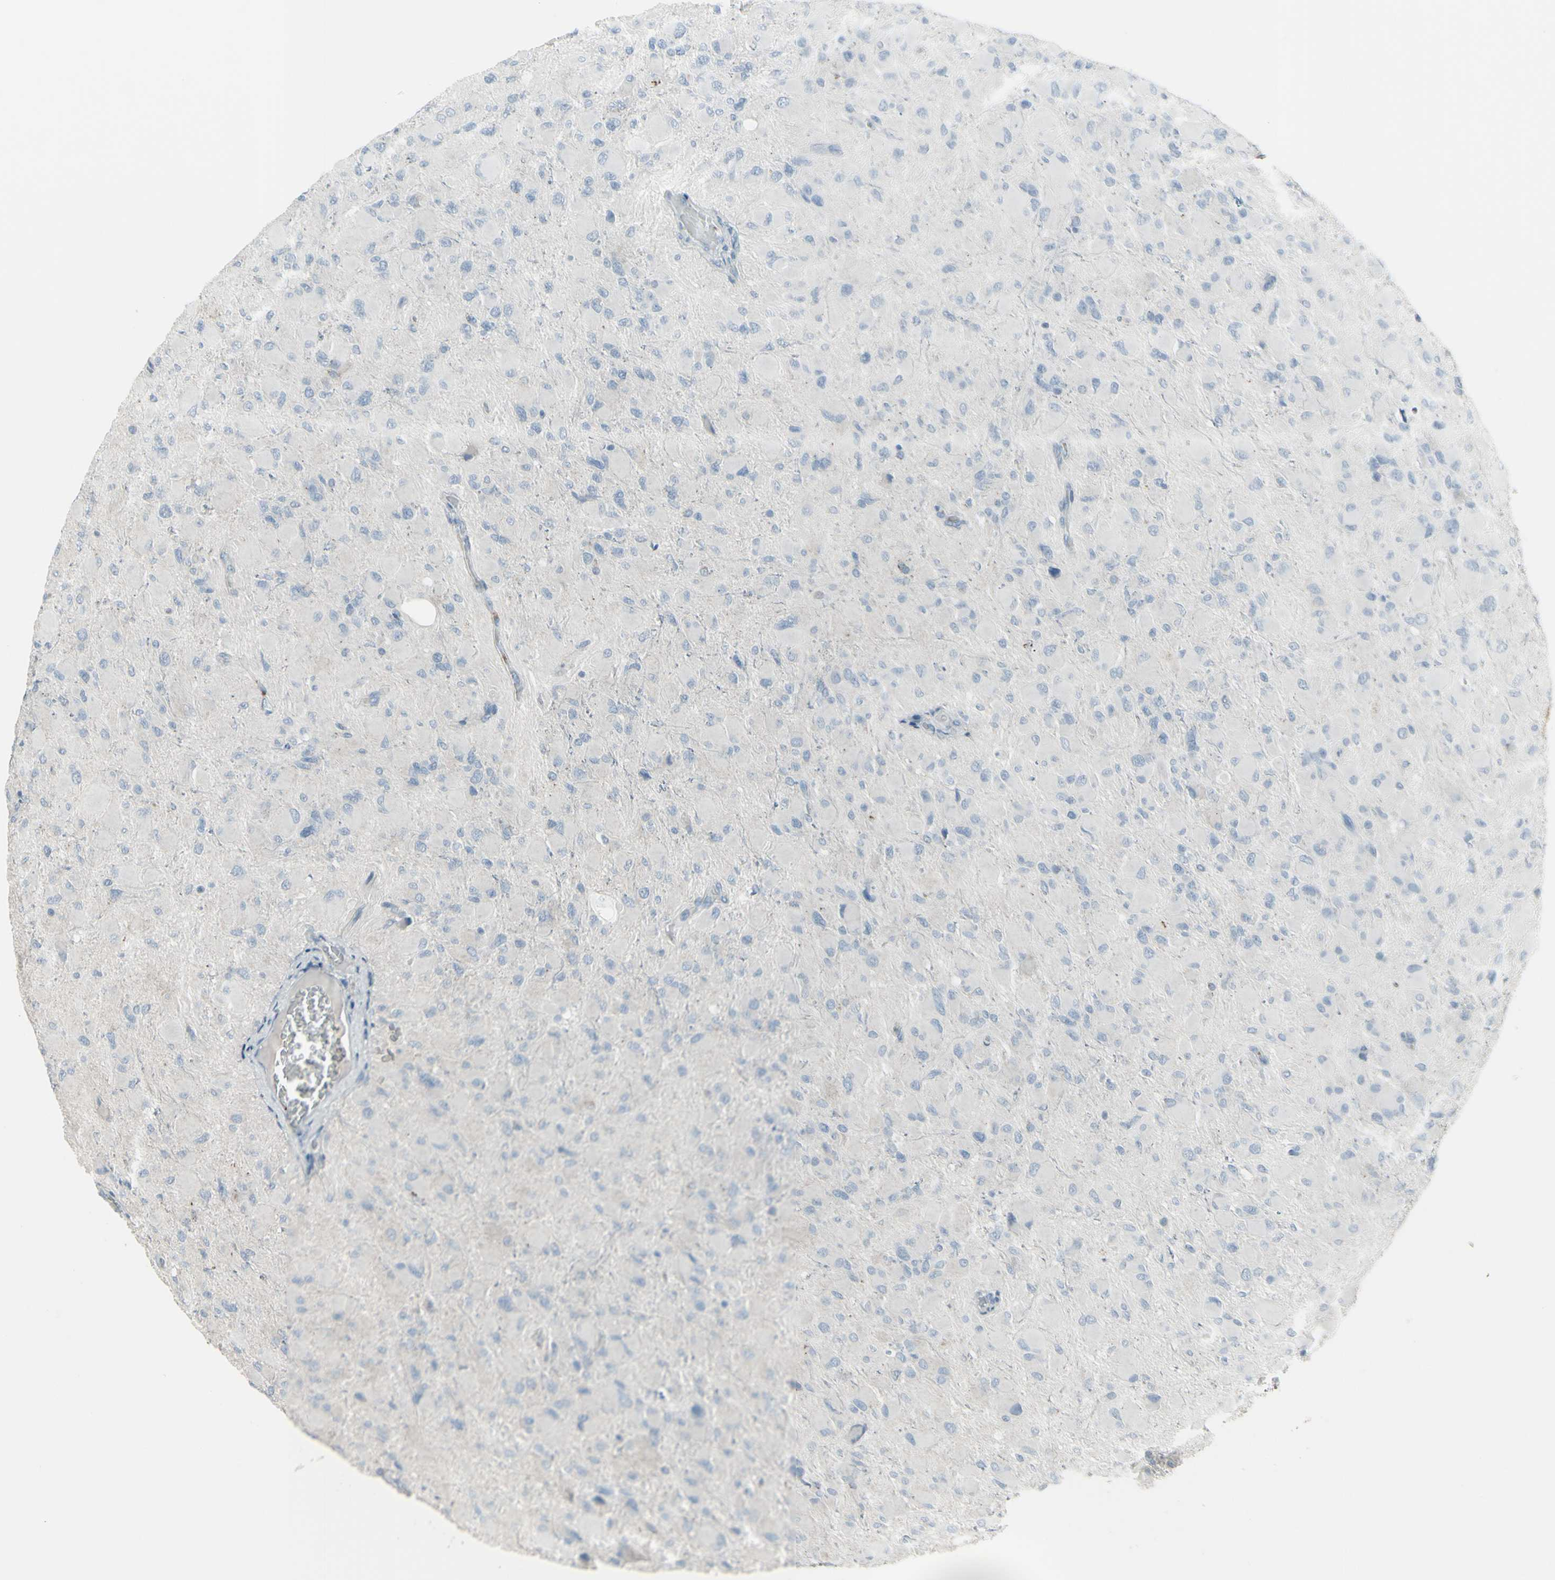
{"staining": {"intensity": "negative", "quantity": "none", "location": "none"}, "tissue": "glioma", "cell_type": "Tumor cells", "image_type": "cancer", "snomed": [{"axis": "morphology", "description": "Glioma, malignant, High grade"}, {"axis": "topography", "description": "Cerebral cortex"}], "caption": "High magnification brightfield microscopy of glioma stained with DAB (brown) and counterstained with hematoxylin (blue): tumor cells show no significant expression.", "gene": "CD79B", "patient": {"sex": "female", "age": 36}}